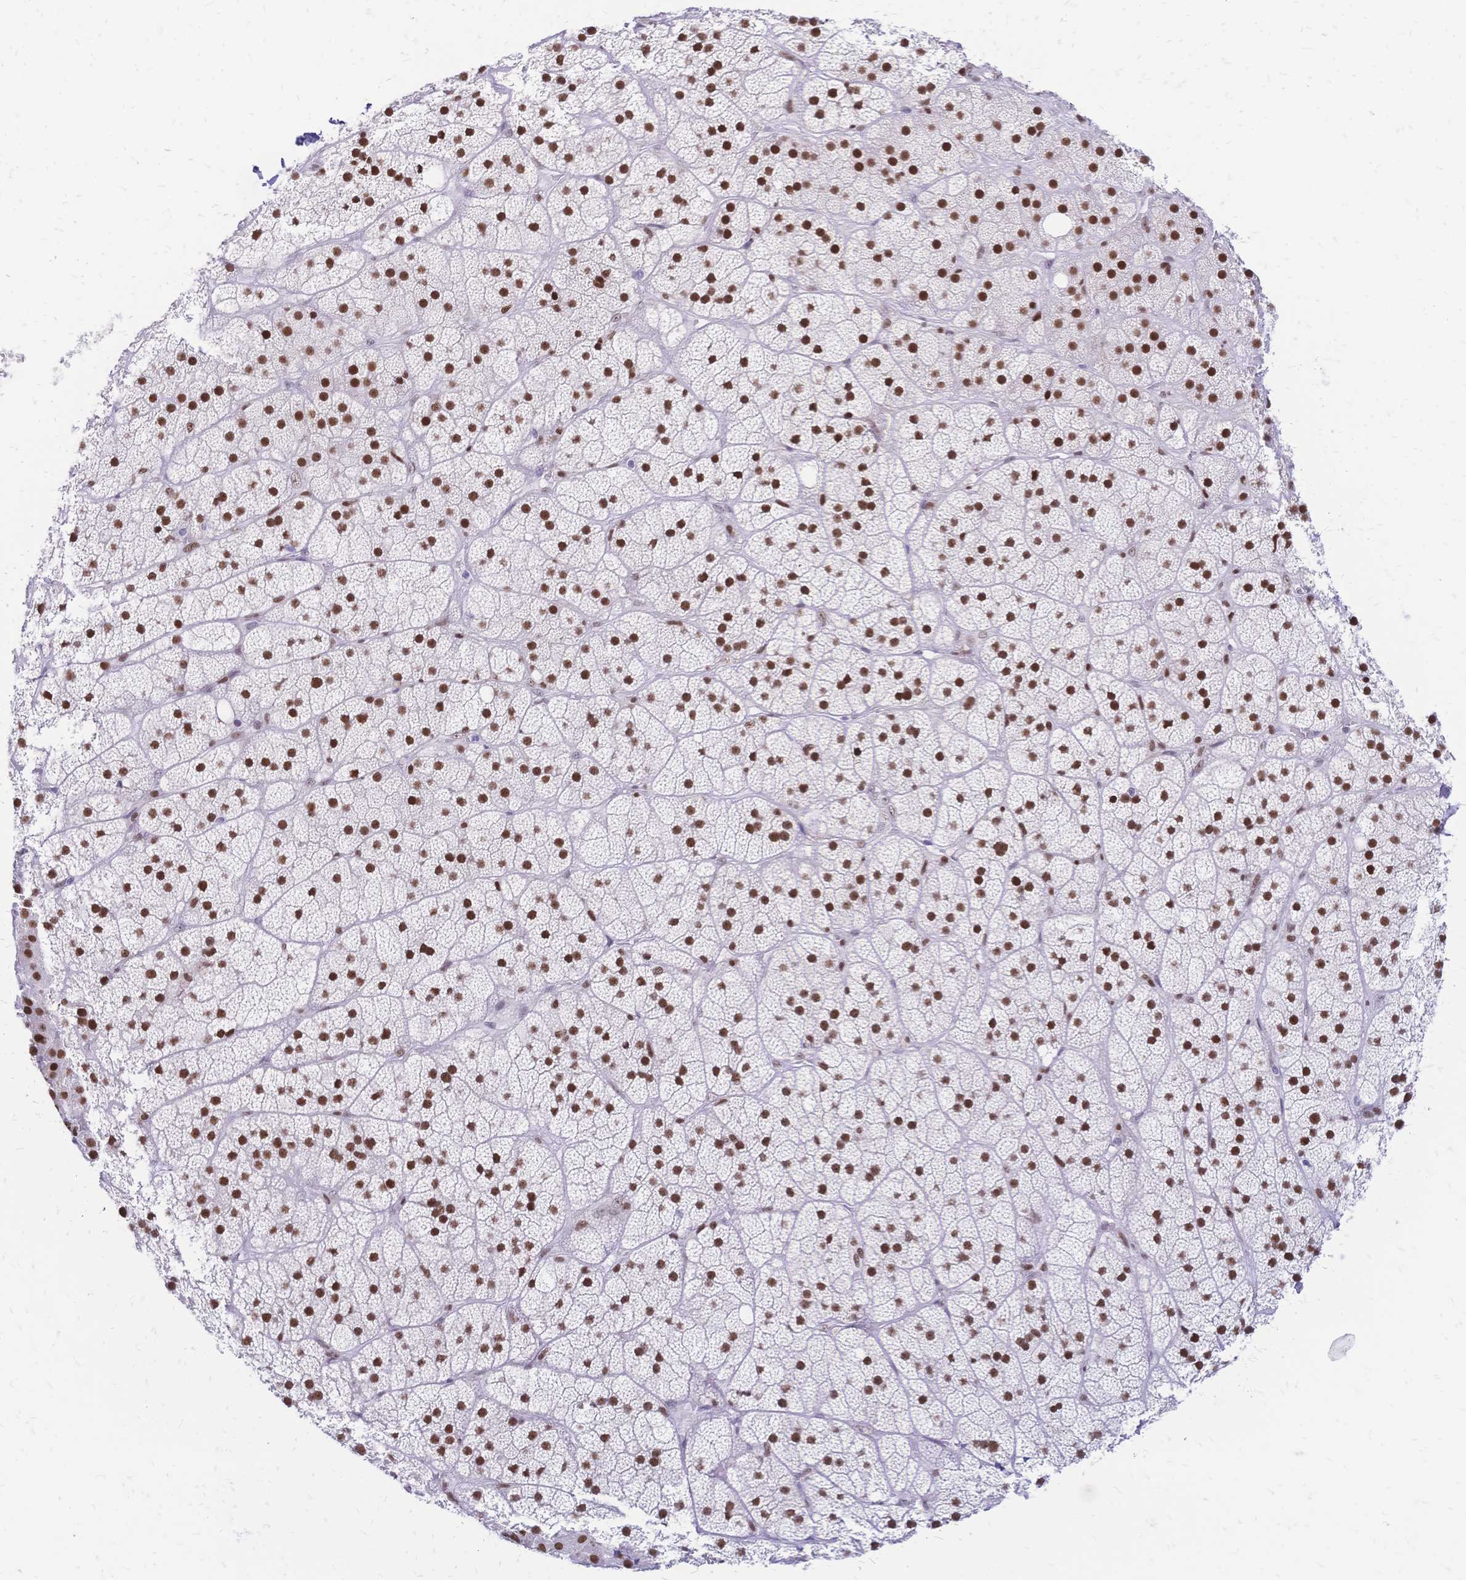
{"staining": {"intensity": "strong", "quantity": ">75%", "location": "nuclear"}, "tissue": "adrenal gland", "cell_type": "Glandular cells", "image_type": "normal", "snomed": [{"axis": "morphology", "description": "Normal tissue, NOS"}, {"axis": "topography", "description": "Adrenal gland"}], "caption": "Immunohistochemical staining of unremarkable human adrenal gland shows high levels of strong nuclear staining in about >75% of glandular cells.", "gene": "NFIC", "patient": {"sex": "male", "age": 57}}